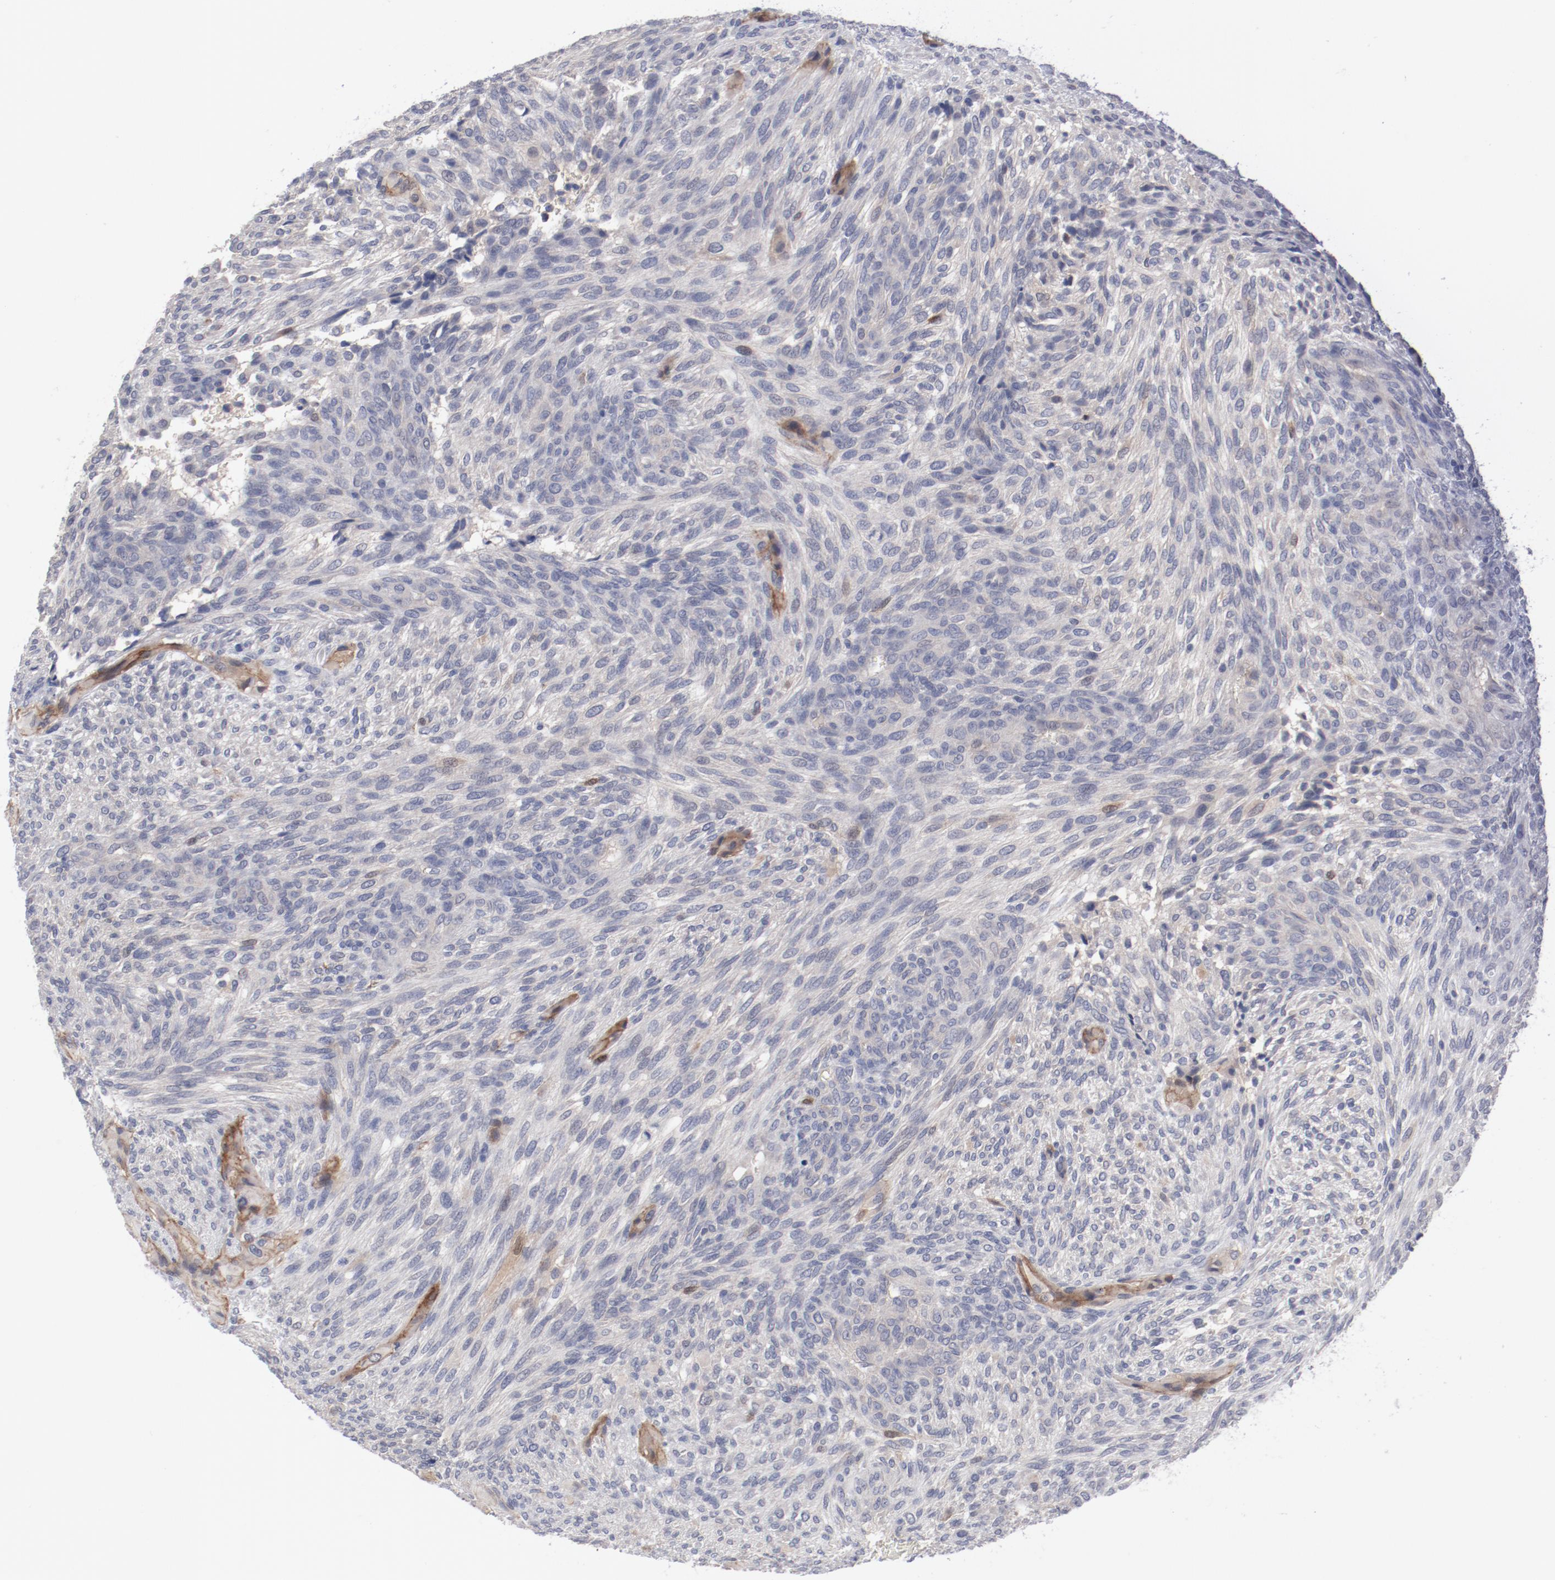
{"staining": {"intensity": "weak", "quantity": "<25%", "location": "cytoplasmic/membranous,nuclear"}, "tissue": "glioma", "cell_type": "Tumor cells", "image_type": "cancer", "snomed": [{"axis": "morphology", "description": "Glioma, malignant, High grade"}, {"axis": "topography", "description": "Cerebral cortex"}], "caption": "Tumor cells show no significant positivity in malignant glioma (high-grade).", "gene": "SH3BGR", "patient": {"sex": "female", "age": 55}}